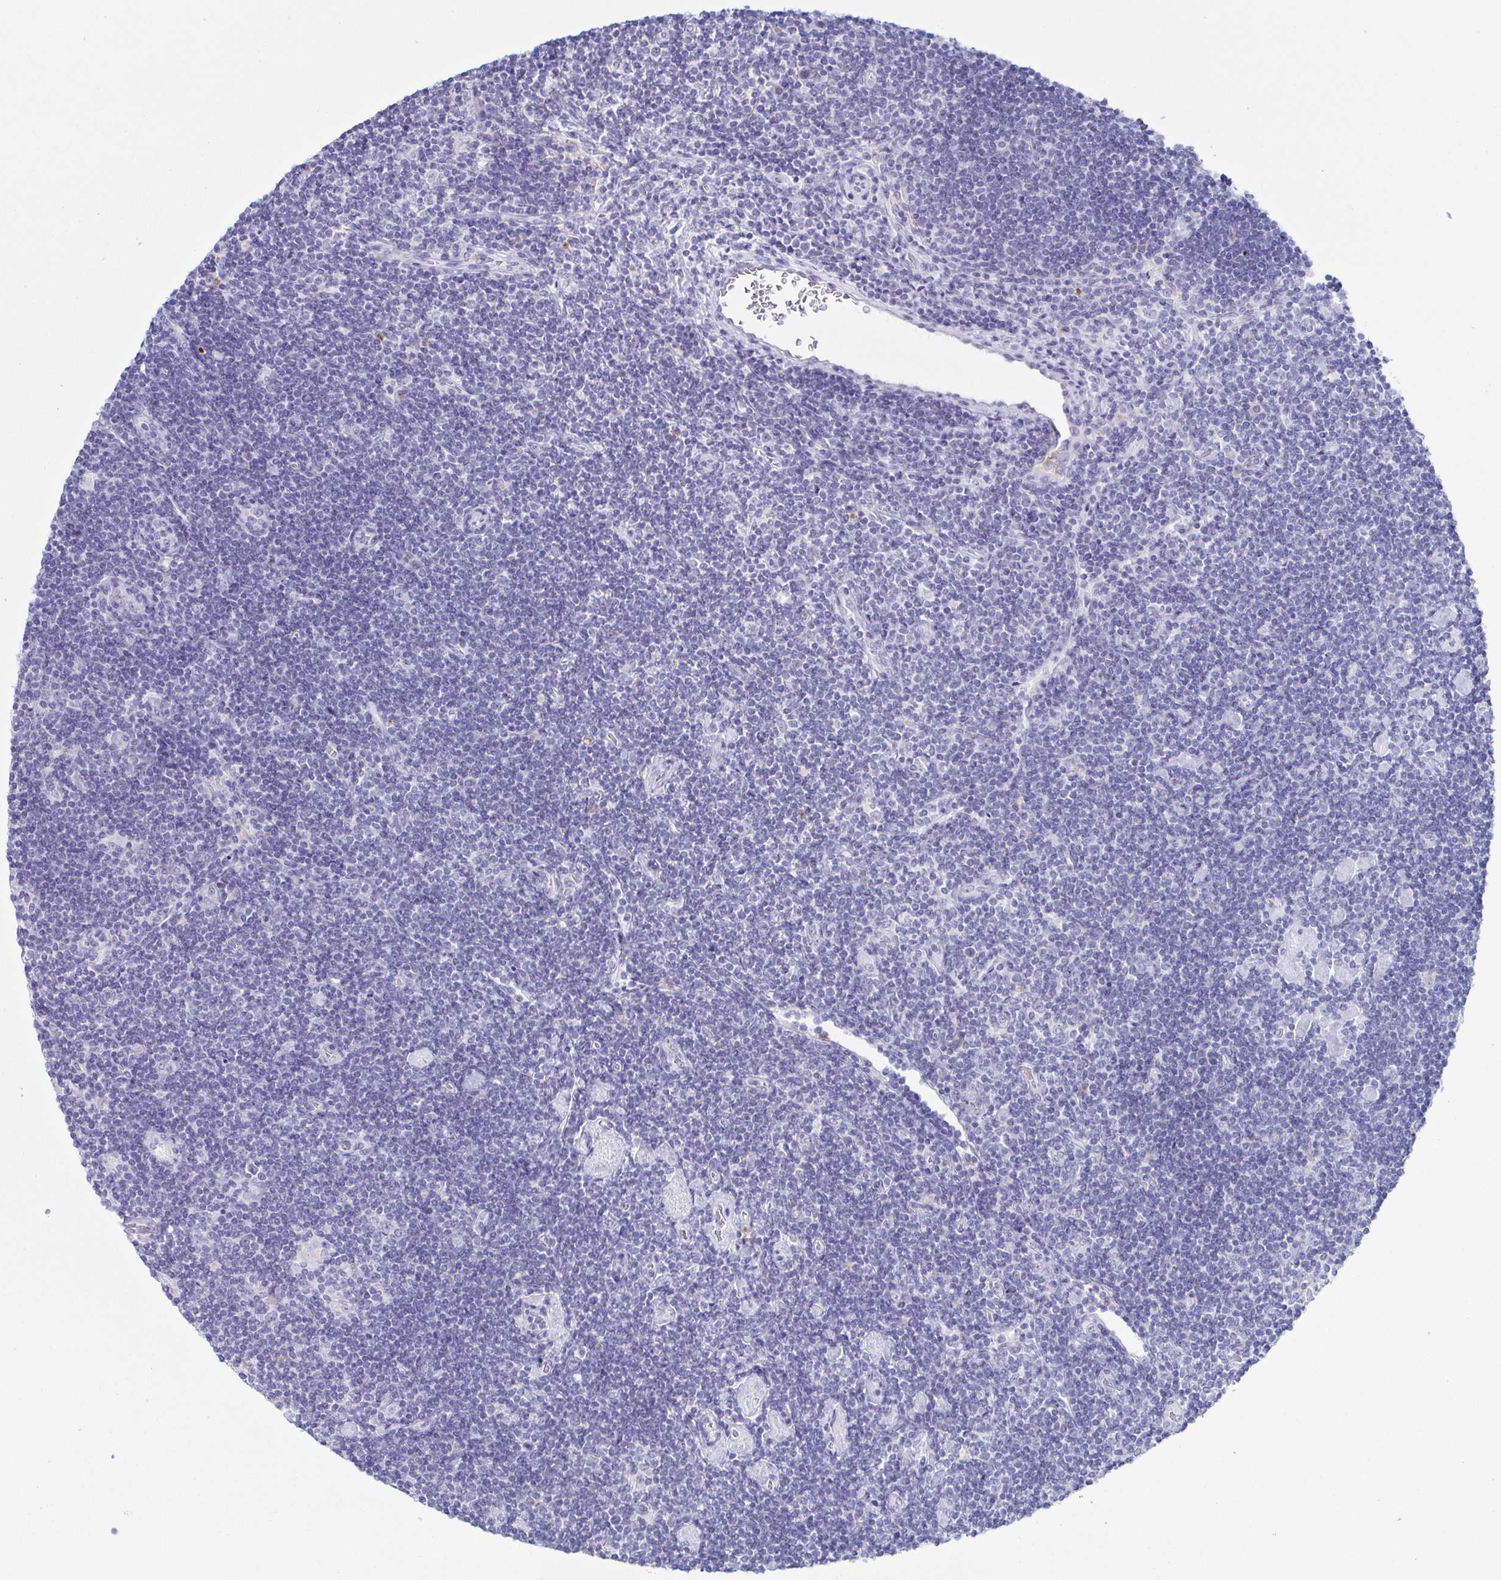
{"staining": {"intensity": "negative", "quantity": "none", "location": "none"}, "tissue": "lymphoma", "cell_type": "Tumor cells", "image_type": "cancer", "snomed": [{"axis": "morphology", "description": "Hodgkin's disease, NOS"}, {"axis": "topography", "description": "Lymph node"}], "caption": "Hodgkin's disease was stained to show a protein in brown. There is no significant positivity in tumor cells.", "gene": "AZU1", "patient": {"sex": "male", "age": 40}}